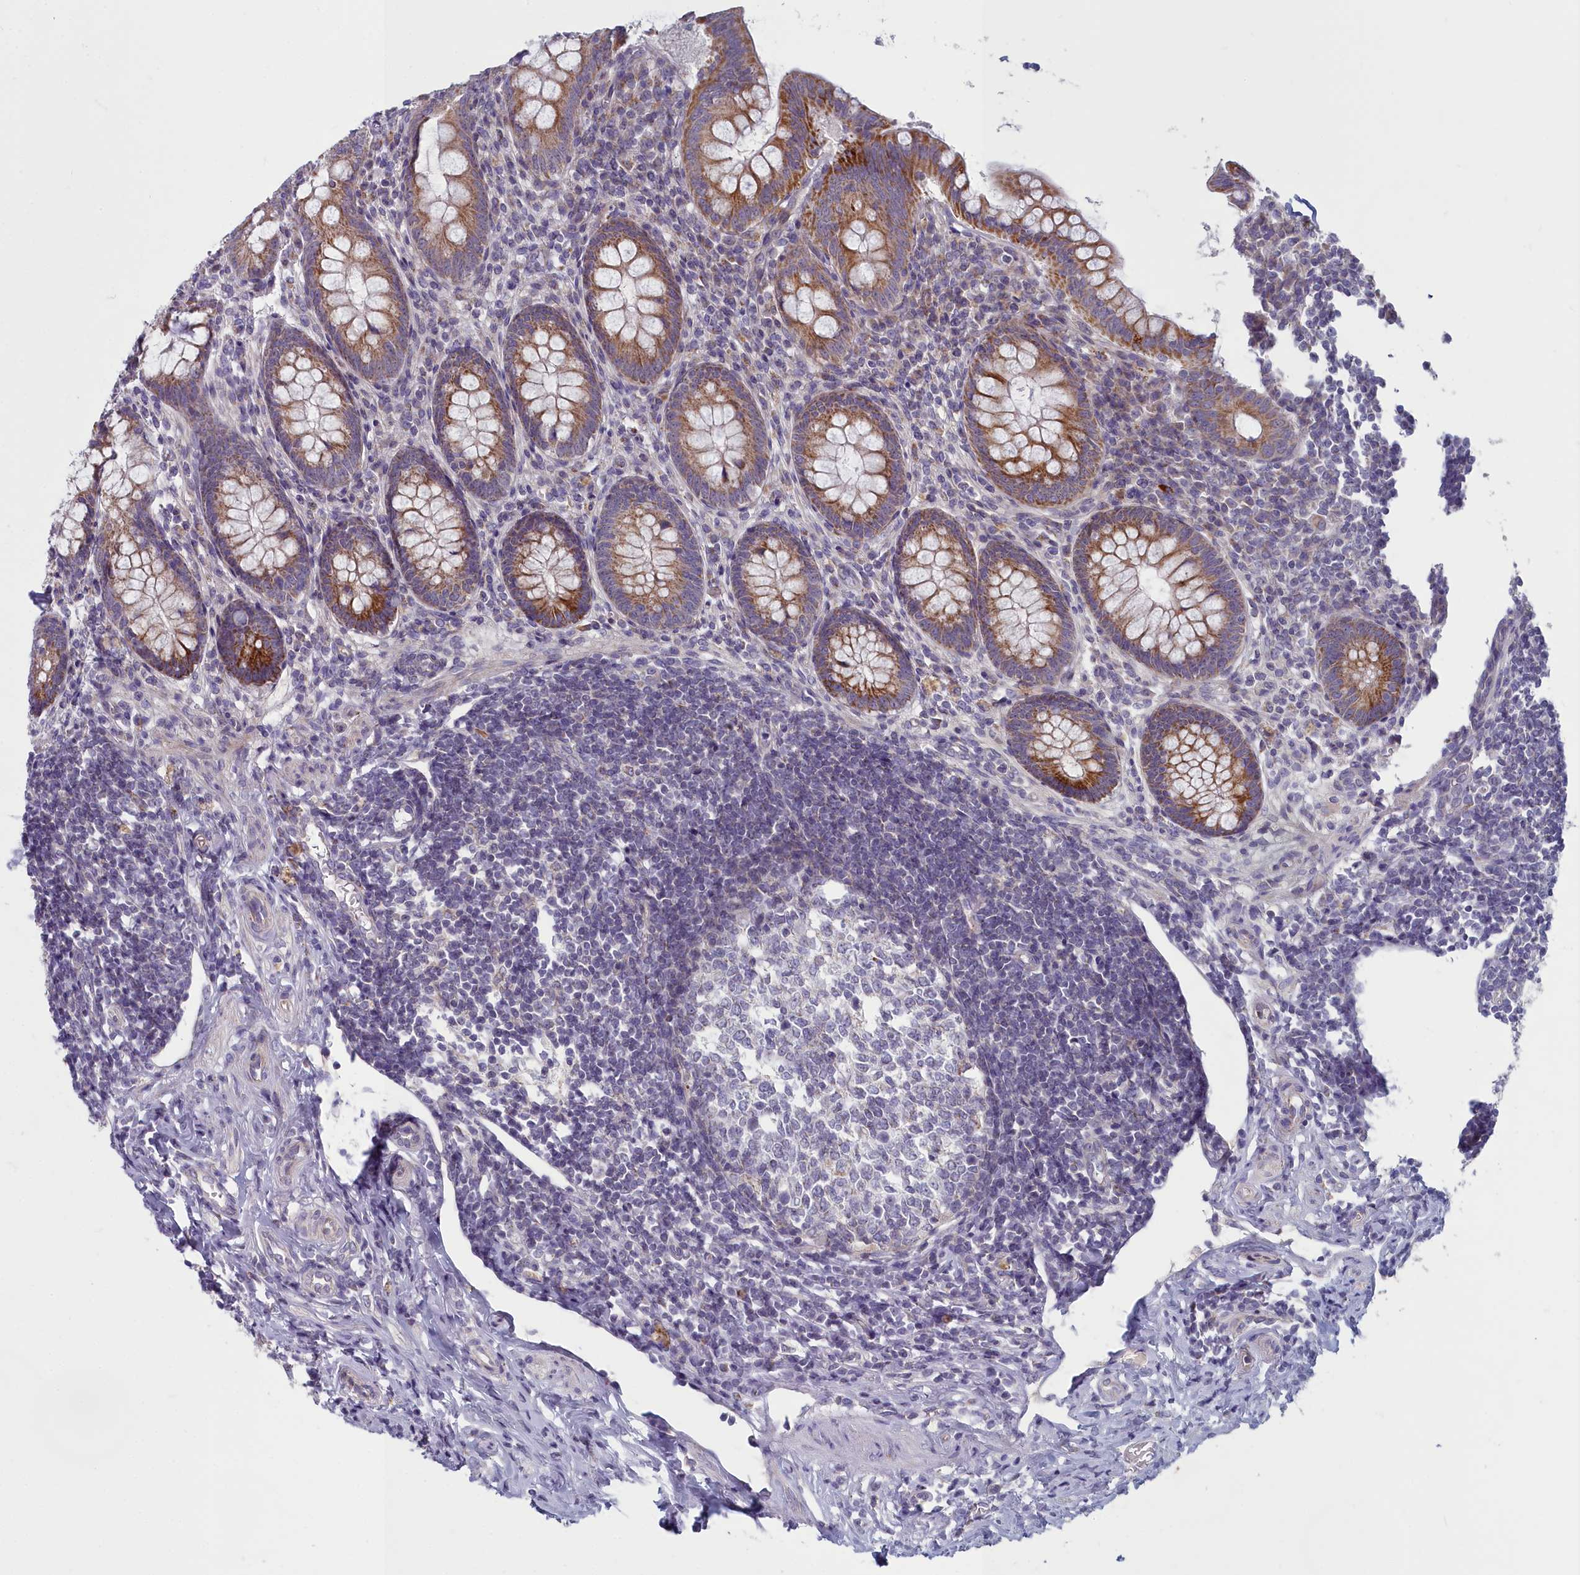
{"staining": {"intensity": "moderate", "quantity": ">75%", "location": "cytoplasmic/membranous"}, "tissue": "appendix", "cell_type": "Glandular cells", "image_type": "normal", "snomed": [{"axis": "morphology", "description": "Normal tissue, NOS"}, {"axis": "topography", "description": "Appendix"}], "caption": "Human appendix stained for a protein (brown) exhibits moderate cytoplasmic/membranous positive staining in about >75% of glandular cells.", "gene": "INSYN2A", "patient": {"sex": "female", "age": 33}}